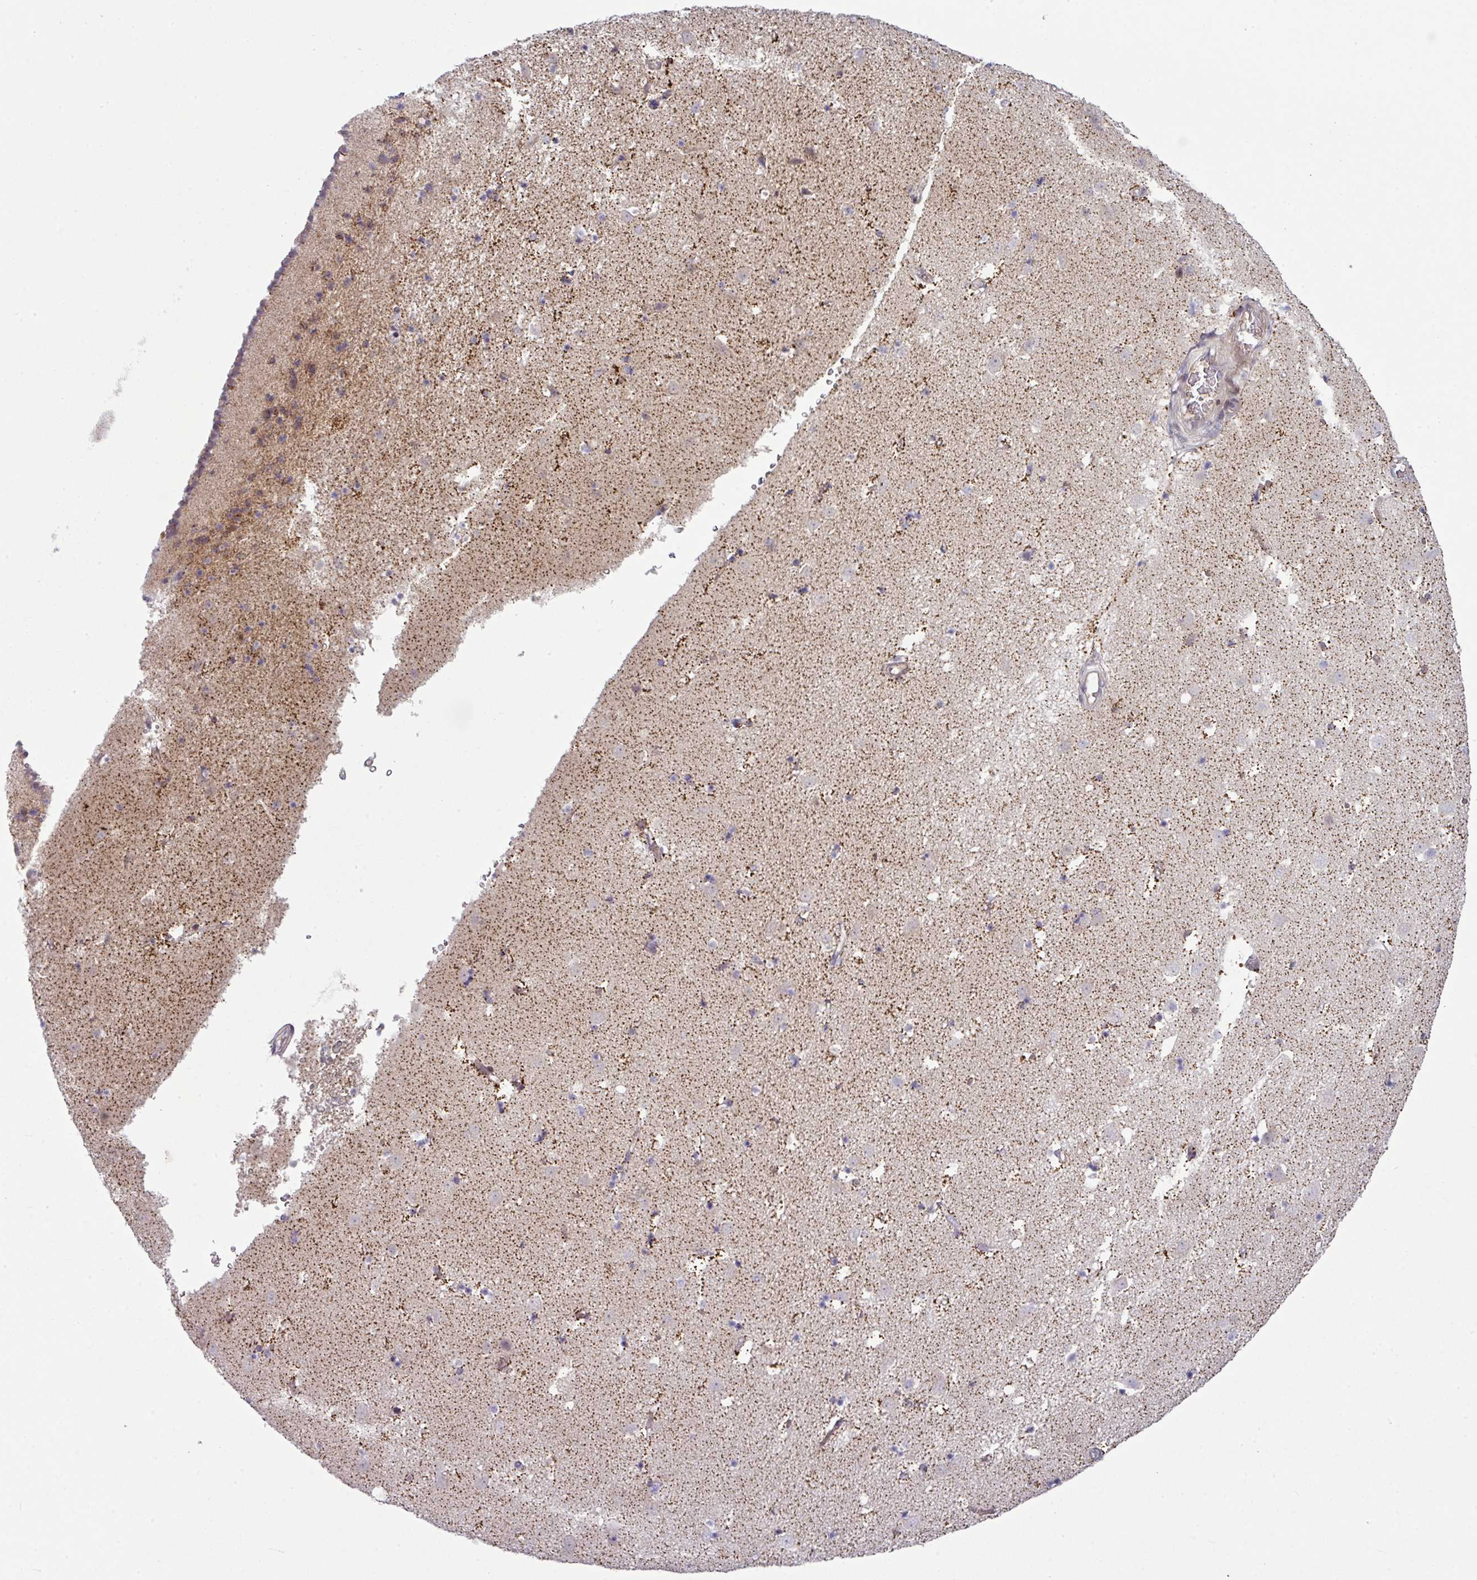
{"staining": {"intensity": "moderate", "quantity": "25%-75%", "location": "cytoplasmic/membranous"}, "tissue": "caudate", "cell_type": "Glial cells", "image_type": "normal", "snomed": [{"axis": "morphology", "description": "Normal tissue, NOS"}, {"axis": "topography", "description": "Lateral ventricle wall"}], "caption": "Immunohistochemical staining of benign caudate shows 25%-75% levels of moderate cytoplasmic/membranous protein positivity in about 25%-75% of glial cells.", "gene": "STAT5A", "patient": {"sex": "male", "age": 58}}